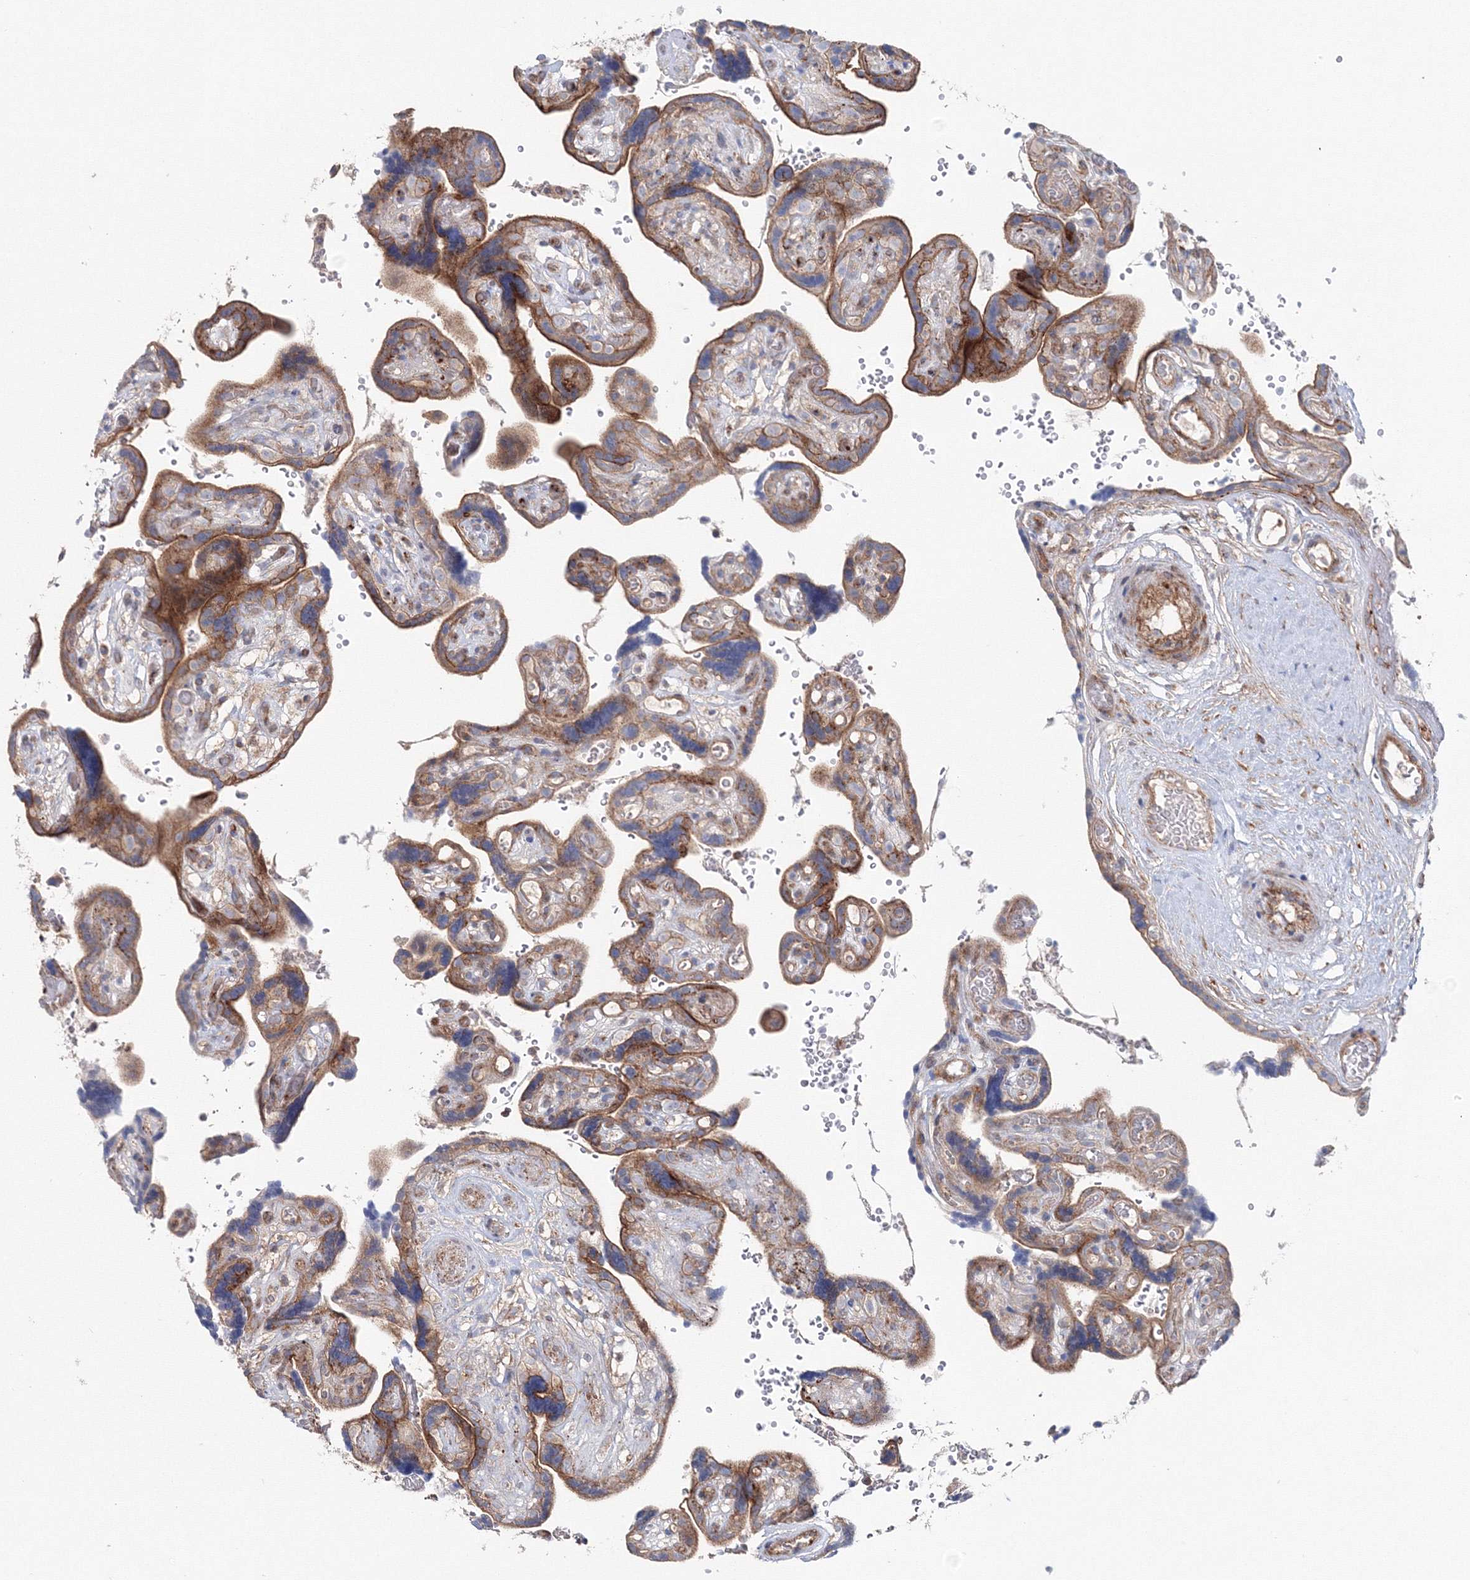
{"staining": {"intensity": "weak", "quantity": "25%-75%", "location": "cytoplasmic/membranous"}, "tissue": "placenta", "cell_type": "Decidual cells", "image_type": "normal", "snomed": [{"axis": "morphology", "description": "Normal tissue, NOS"}, {"axis": "topography", "description": "Placenta"}], "caption": "A micrograph showing weak cytoplasmic/membranous expression in about 25%-75% of decidual cells in unremarkable placenta, as visualized by brown immunohistochemical staining.", "gene": "GGA2", "patient": {"sex": "female", "age": 30}}